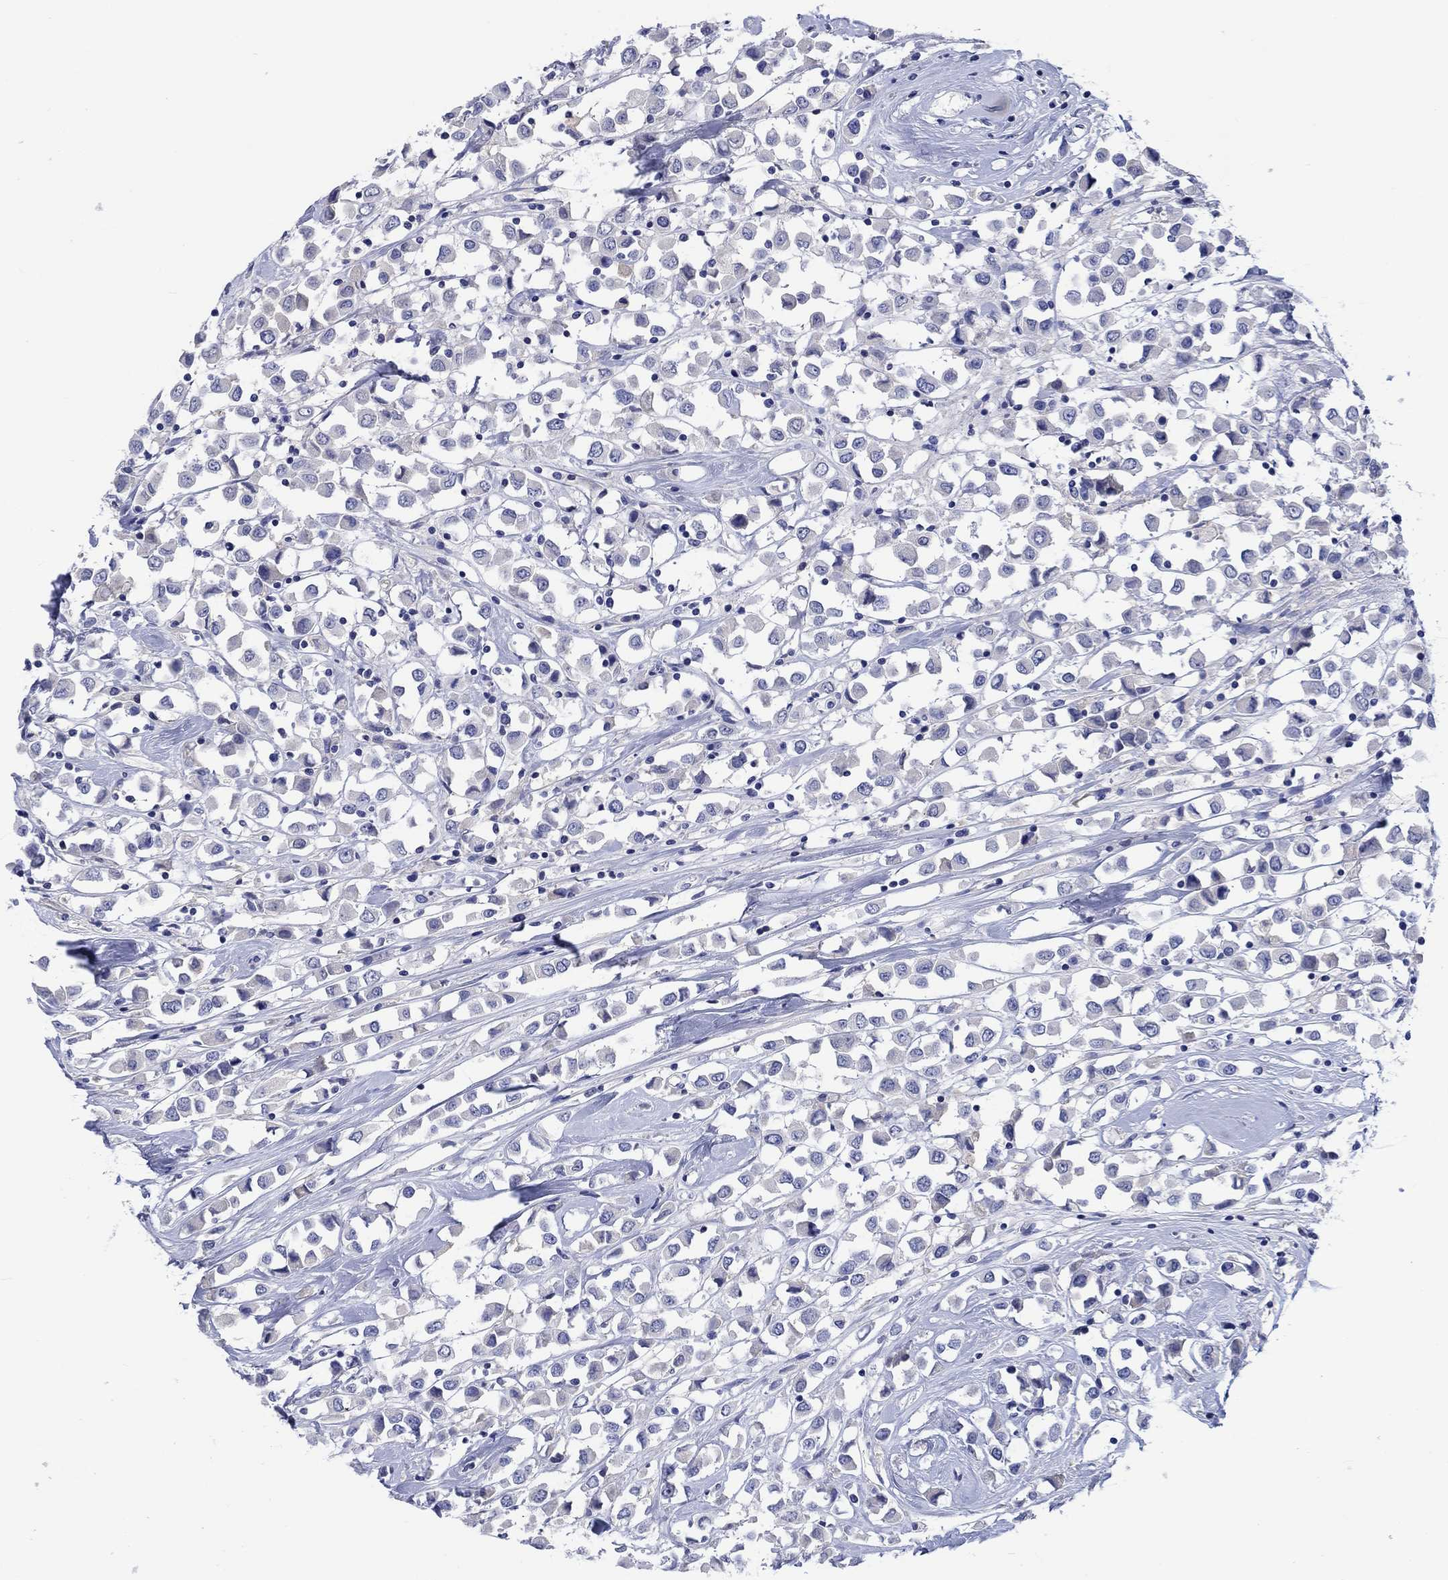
{"staining": {"intensity": "negative", "quantity": "none", "location": "none"}, "tissue": "breast cancer", "cell_type": "Tumor cells", "image_type": "cancer", "snomed": [{"axis": "morphology", "description": "Duct carcinoma"}, {"axis": "topography", "description": "Breast"}], "caption": "IHC micrograph of neoplastic tissue: human breast cancer stained with DAB exhibits no significant protein staining in tumor cells.", "gene": "TOMM20L", "patient": {"sex": "female", "age": 61}}